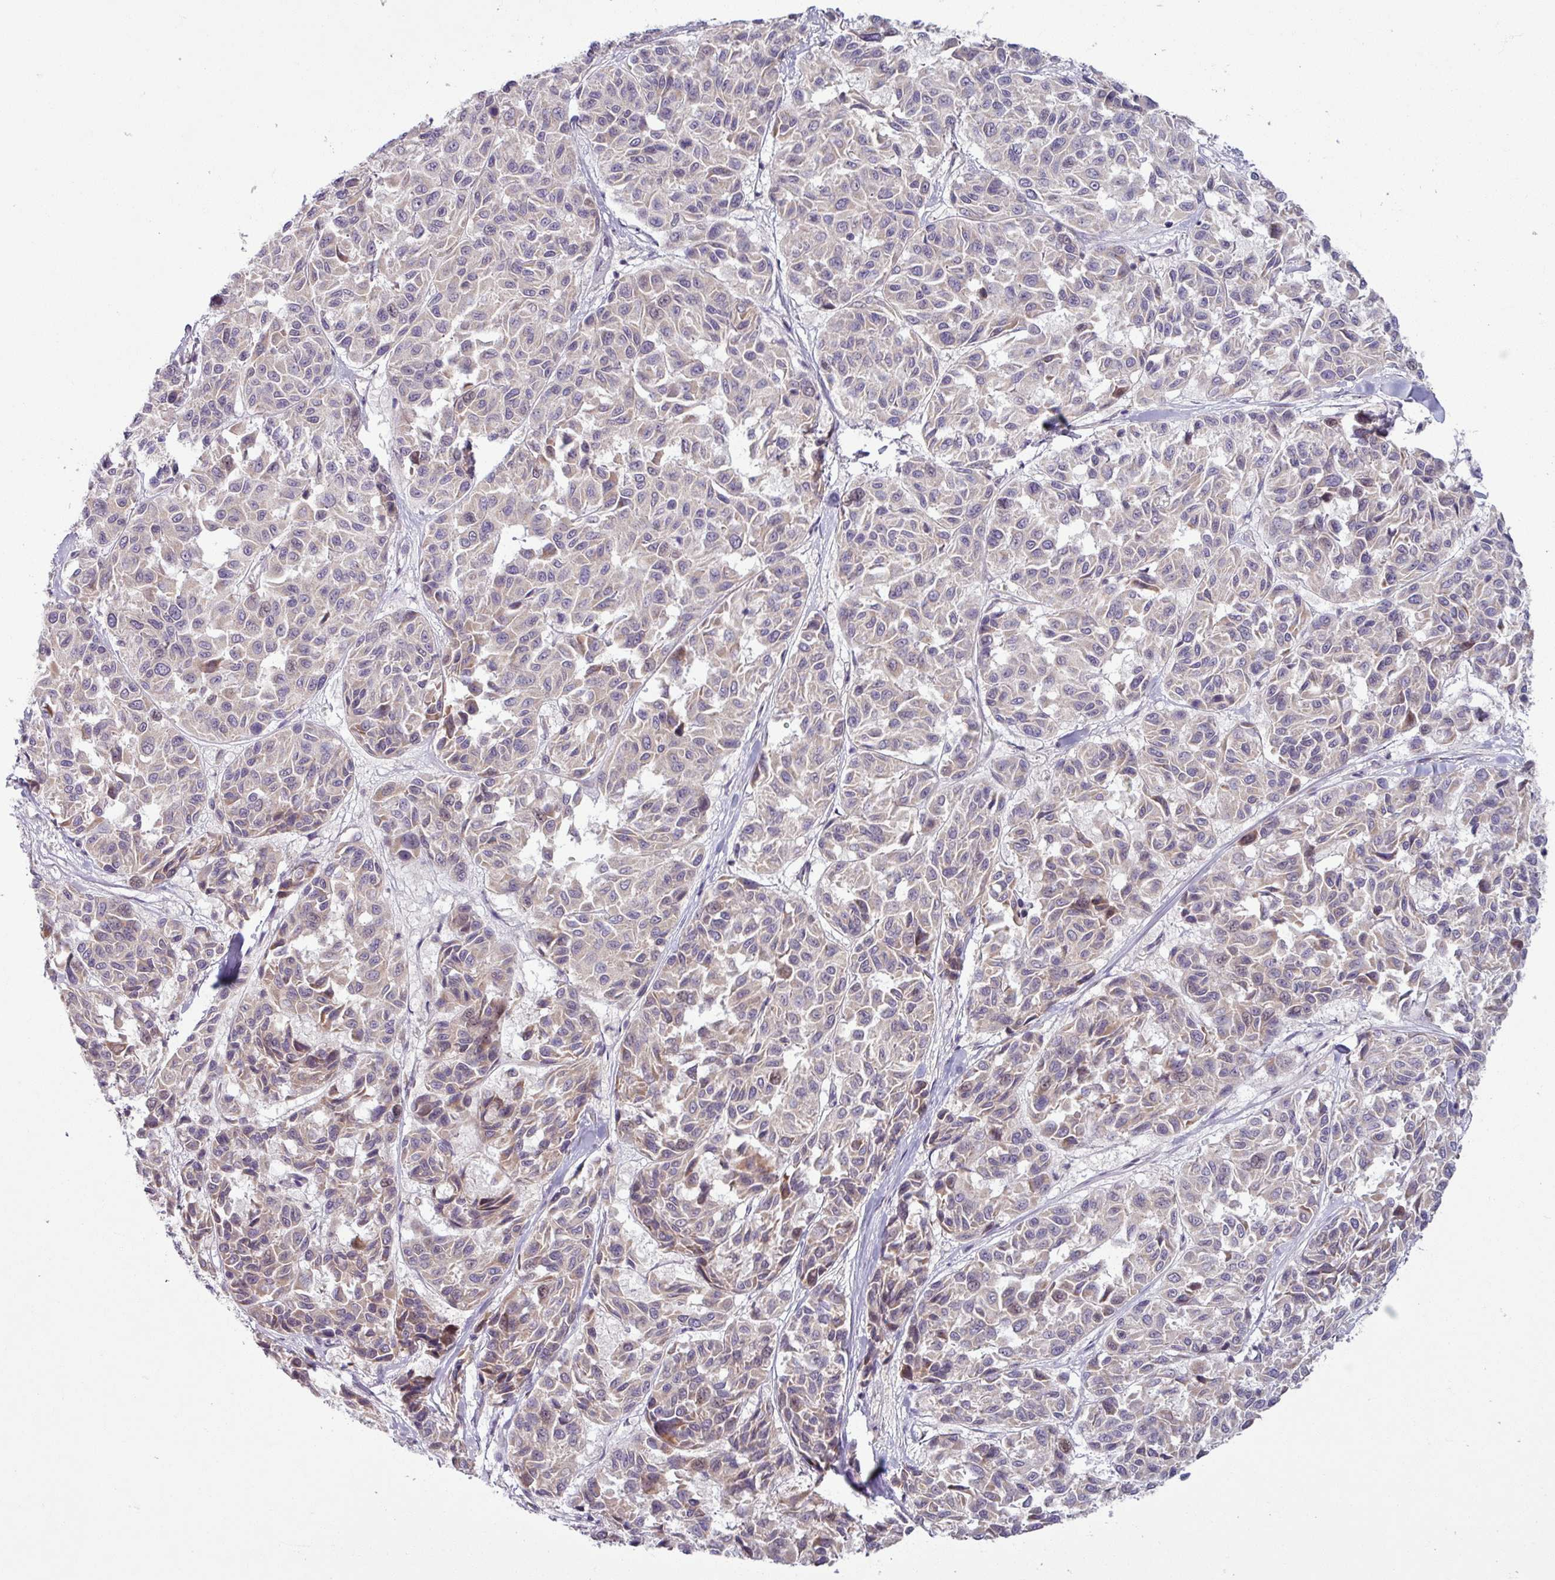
{"staining": {"intensity": "negative", "quantity": "none", "location": "none"}, "tissue": "melanoma", "cell_type": "Tumor cells", "image_type": "cancer", "snomed": [{"axis": "morphology", "description": "Malignant melanoma, NOS"}, {"axis": "topography", "description": "Skin"}], "caption": "Tumor cells are negative for protein expression in human malignant melanoma. (IHC, brightfield microscopy, high magnification).", "gene": "OGFOD3", "patient": {"sex": "female", "age": 66}}